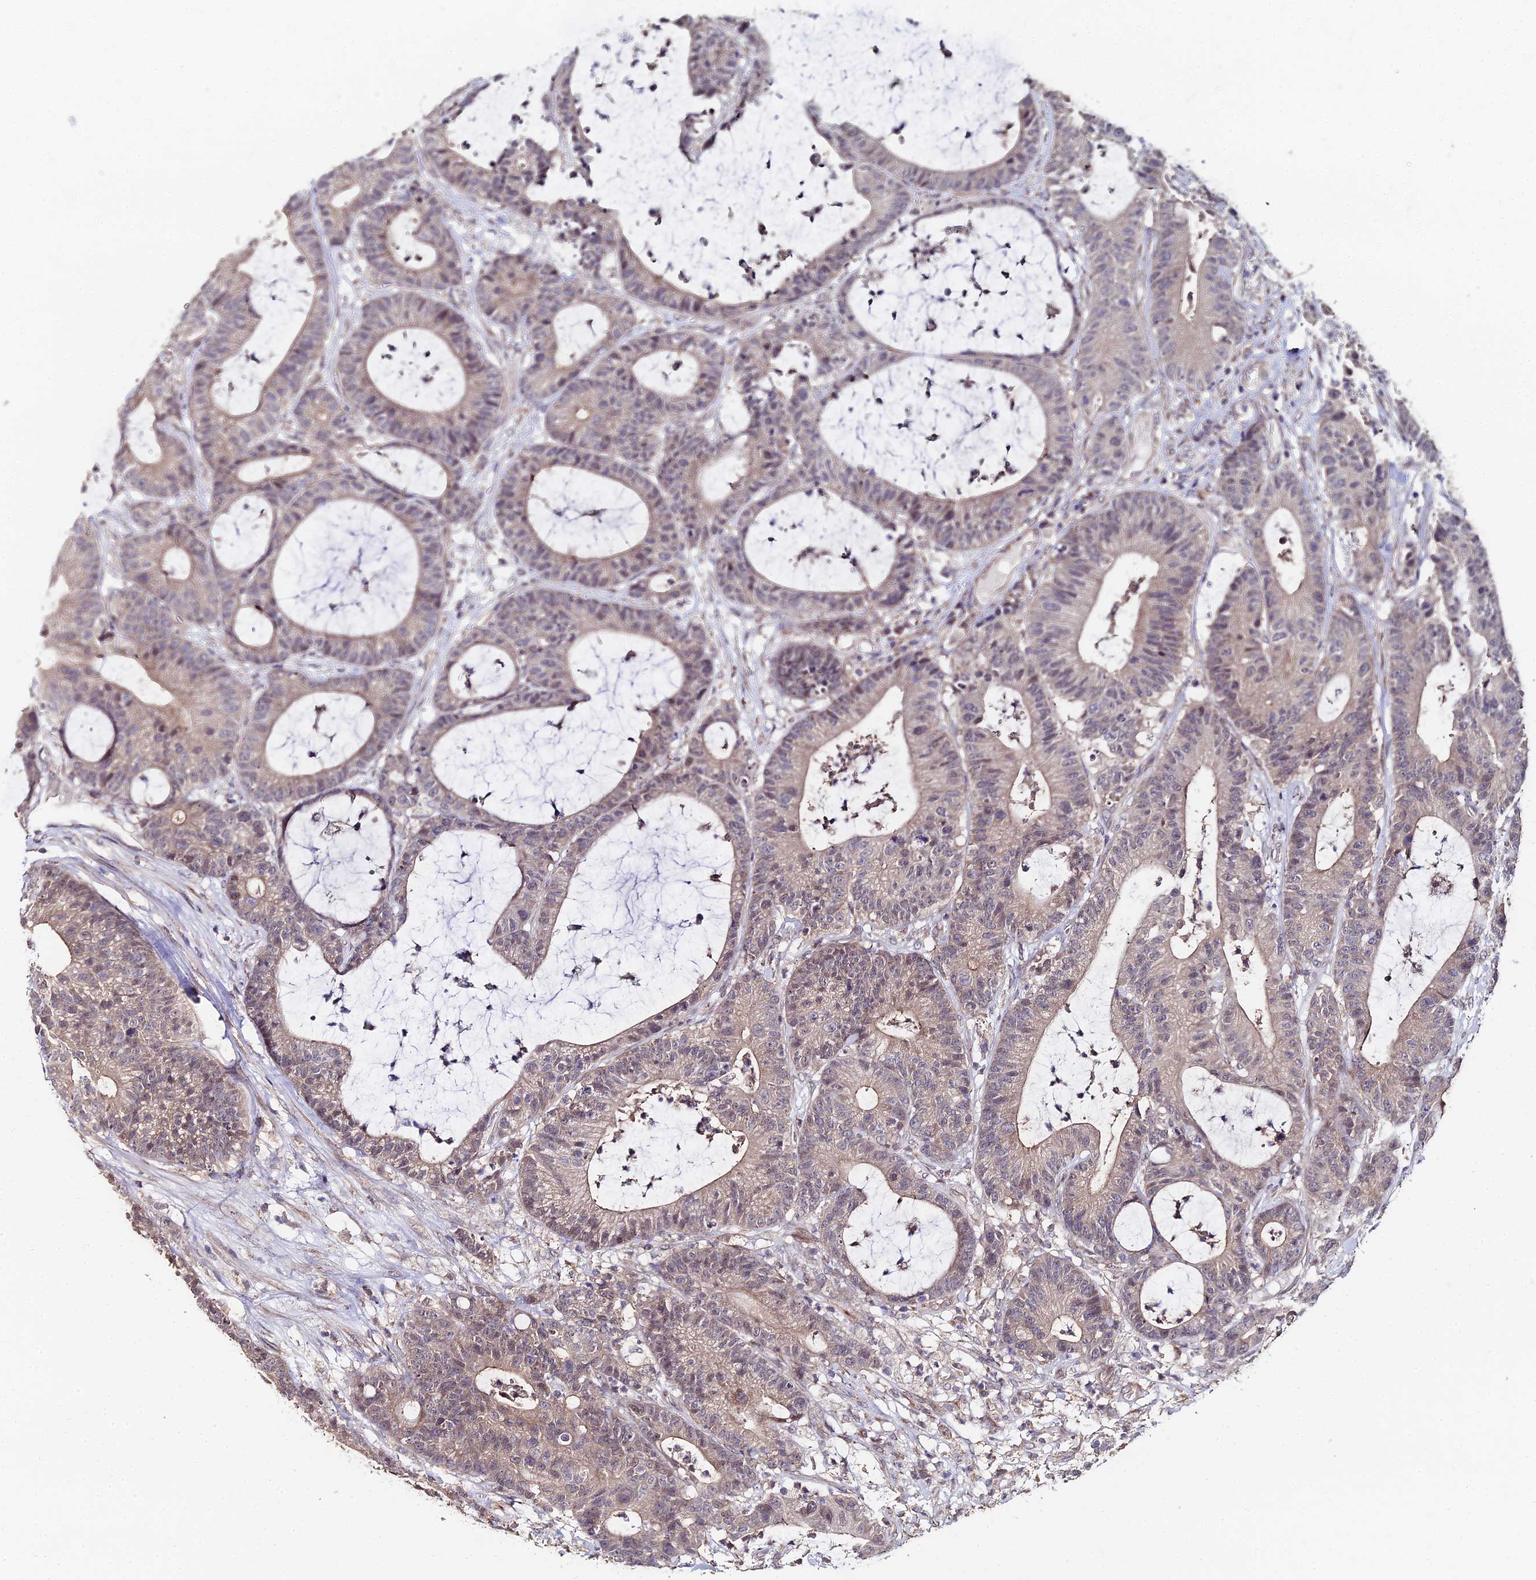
{"staining": {"intensity": "weak", "quantity": ">75%", "location": "cytoplasmic/membranous,nuclear"}, "tissue": "colorectal cancer", "cell_type": "Tumor cells", "image_type": "cancer", "snomed": [{"axis": "morphology", "description": "Adenocarcinoma, NOS"}, {"axis": "topography", "description": "Colon"}], "caption": "A photomicrograph of human colorectal cancer (adenocarcinoma) stained for a protein demonstrates weak cytoplasmic/membranous and nuclear brown staining in tumor cells.", "gene": "C4orf19", "patient": {"sex": "female", "age": 84}}